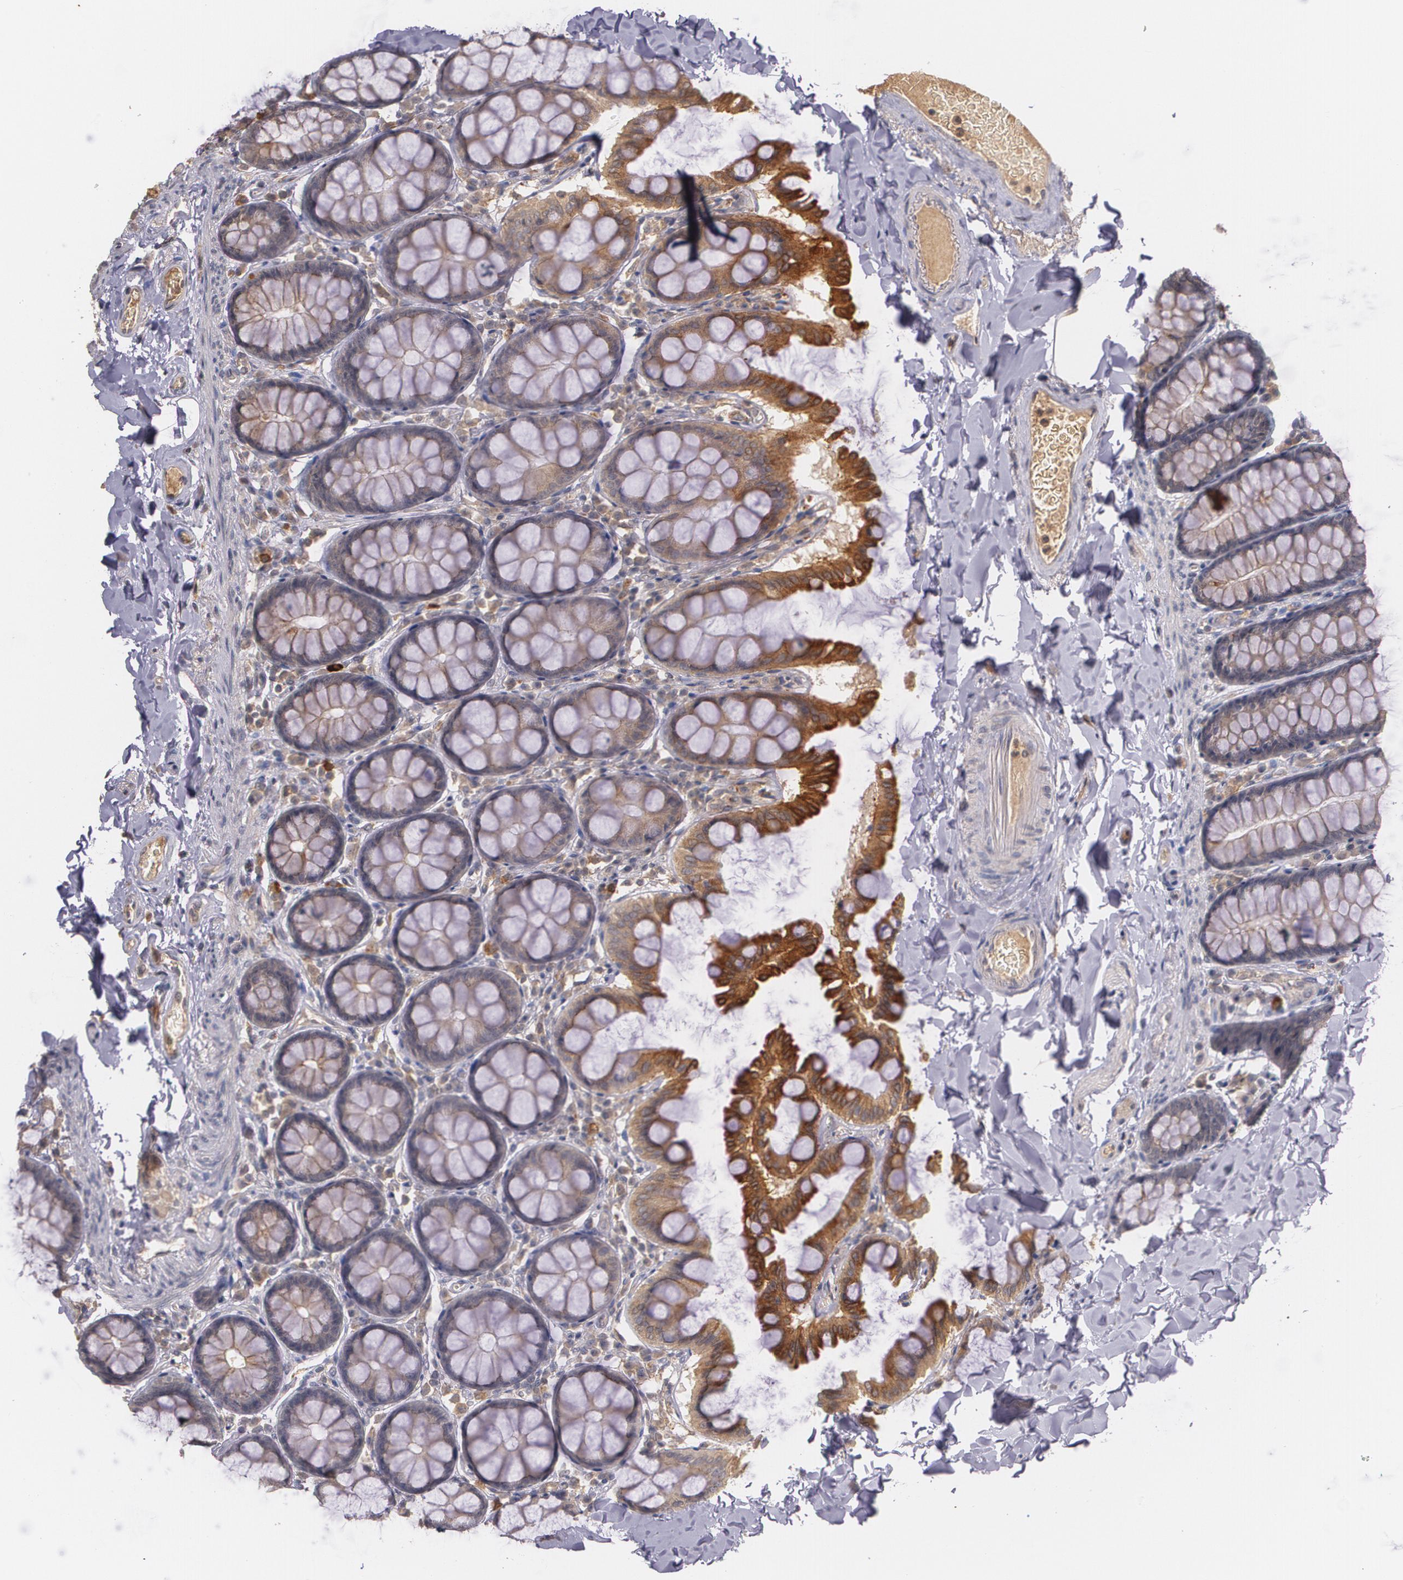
{"staining": {"intensity": "negative", "quantity": "none", "location": "none"}, "tissue": "colon", "cell_type": "Endothelial cells", "image_type": "normal", "snomed": [{"axis": "morphology", "description": "Normal tissue, NOS"}, {"axis": "topography", "description": "Colon"}], "caption": "Immunohistochemistry of unremarkable colon reveals no positivity in endothelial cells.", "gene": "IFNGR2", "patient": {"sex": "female", "age": 61}}